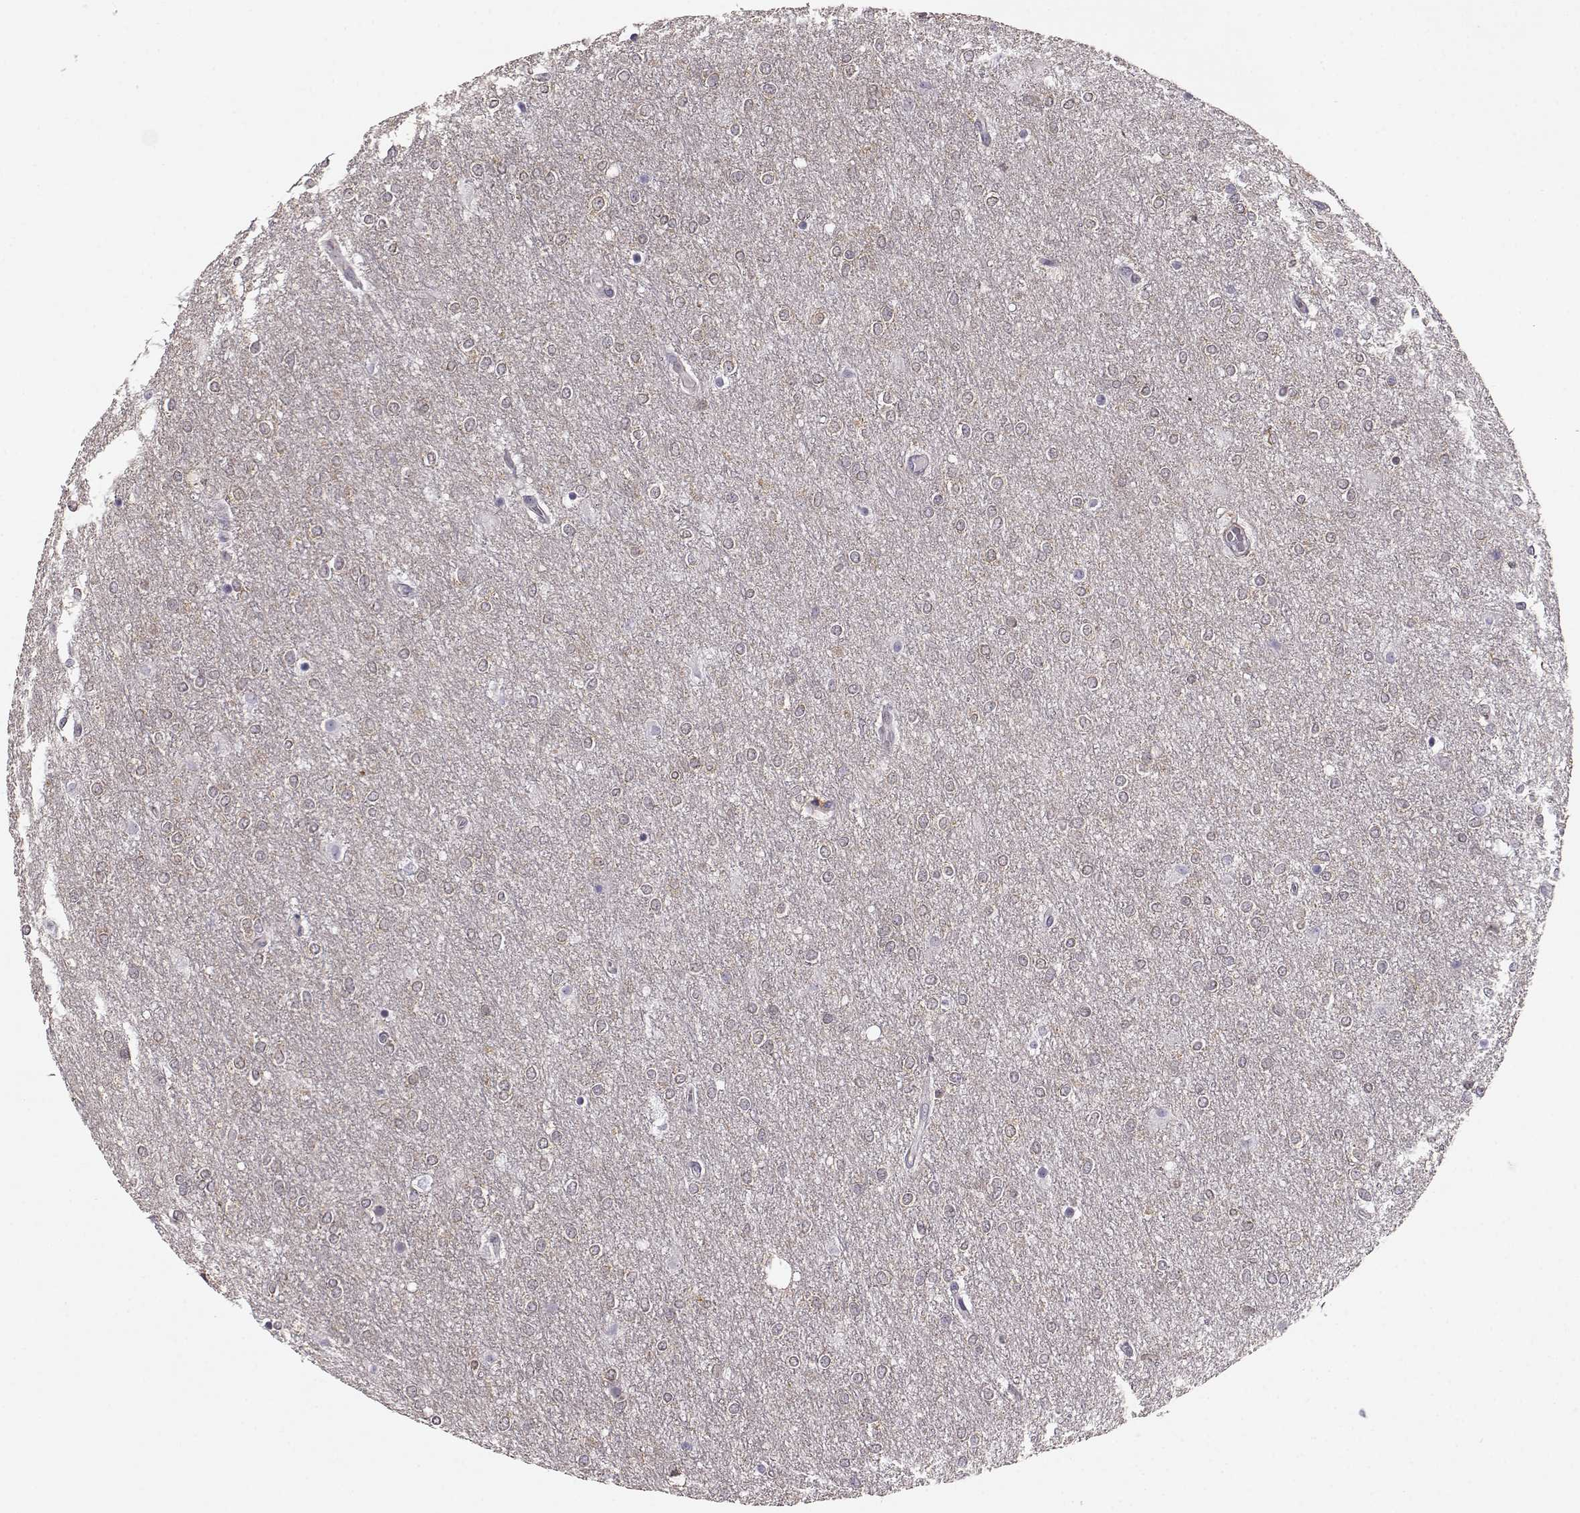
{"staining": {"intensity": "weak", "quantity": "25%-75%", "location": "cytoplasmic/membranous"}, "tissue": "glioma", "cell_type": "Tumor cells", "image_type": "cancer", "snomed": [{"axis": "morphology", "description": "Glioma, malignant, High grade"}, {"axis": "topography", "description": "Brain"}], "caption": "Protein staining shows weak cytoplasmic/membranous expression in approximately 25%-75% of tumor cells in glioma. The staining was performed using DAB (3,3'-diaminobenzidine), with brown indicating positive protein expression. Nuclei are stained blue with hematoxylin.", "gene": "GPR50", "patient": {"sex": "female", "age": 61}}